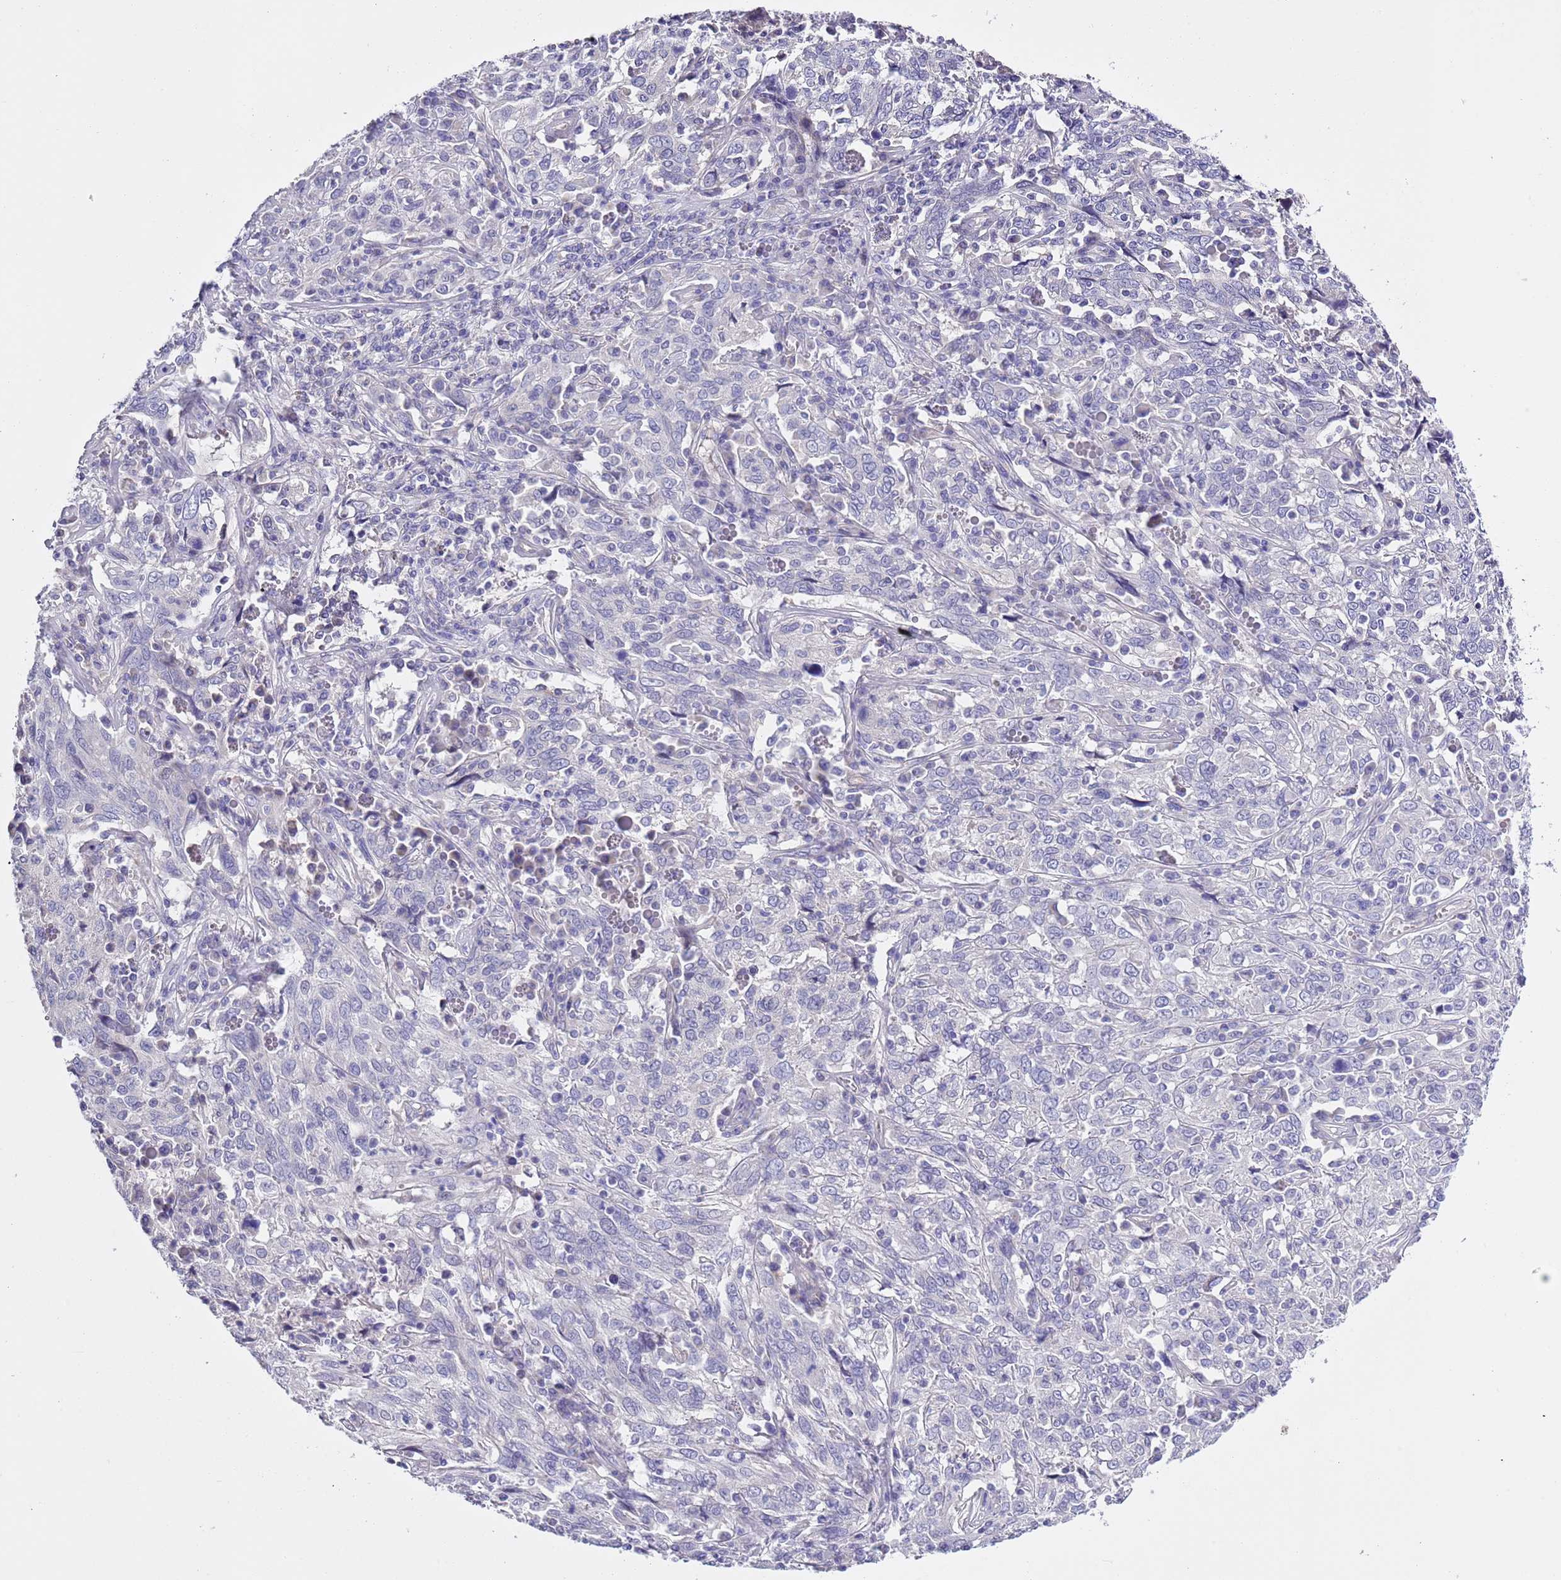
{"staining": {"intensity": "negative", "quantity": "none", "location": "none"}, "tissue": "cervical cancer", "cell_type": "Tumor cells", "image_type": "cancer", "snomed": [{"axis": "morphology", "description": "Squamous cell carcinoma, NOS"}, {"axis": "topography", "description": "Cervix"}], "caption": "The IHC image has no significant staining in tumor cells of cervical cancer tissue.", "gene": "NET1", "patient": {"sex": "female", "age": 46}}